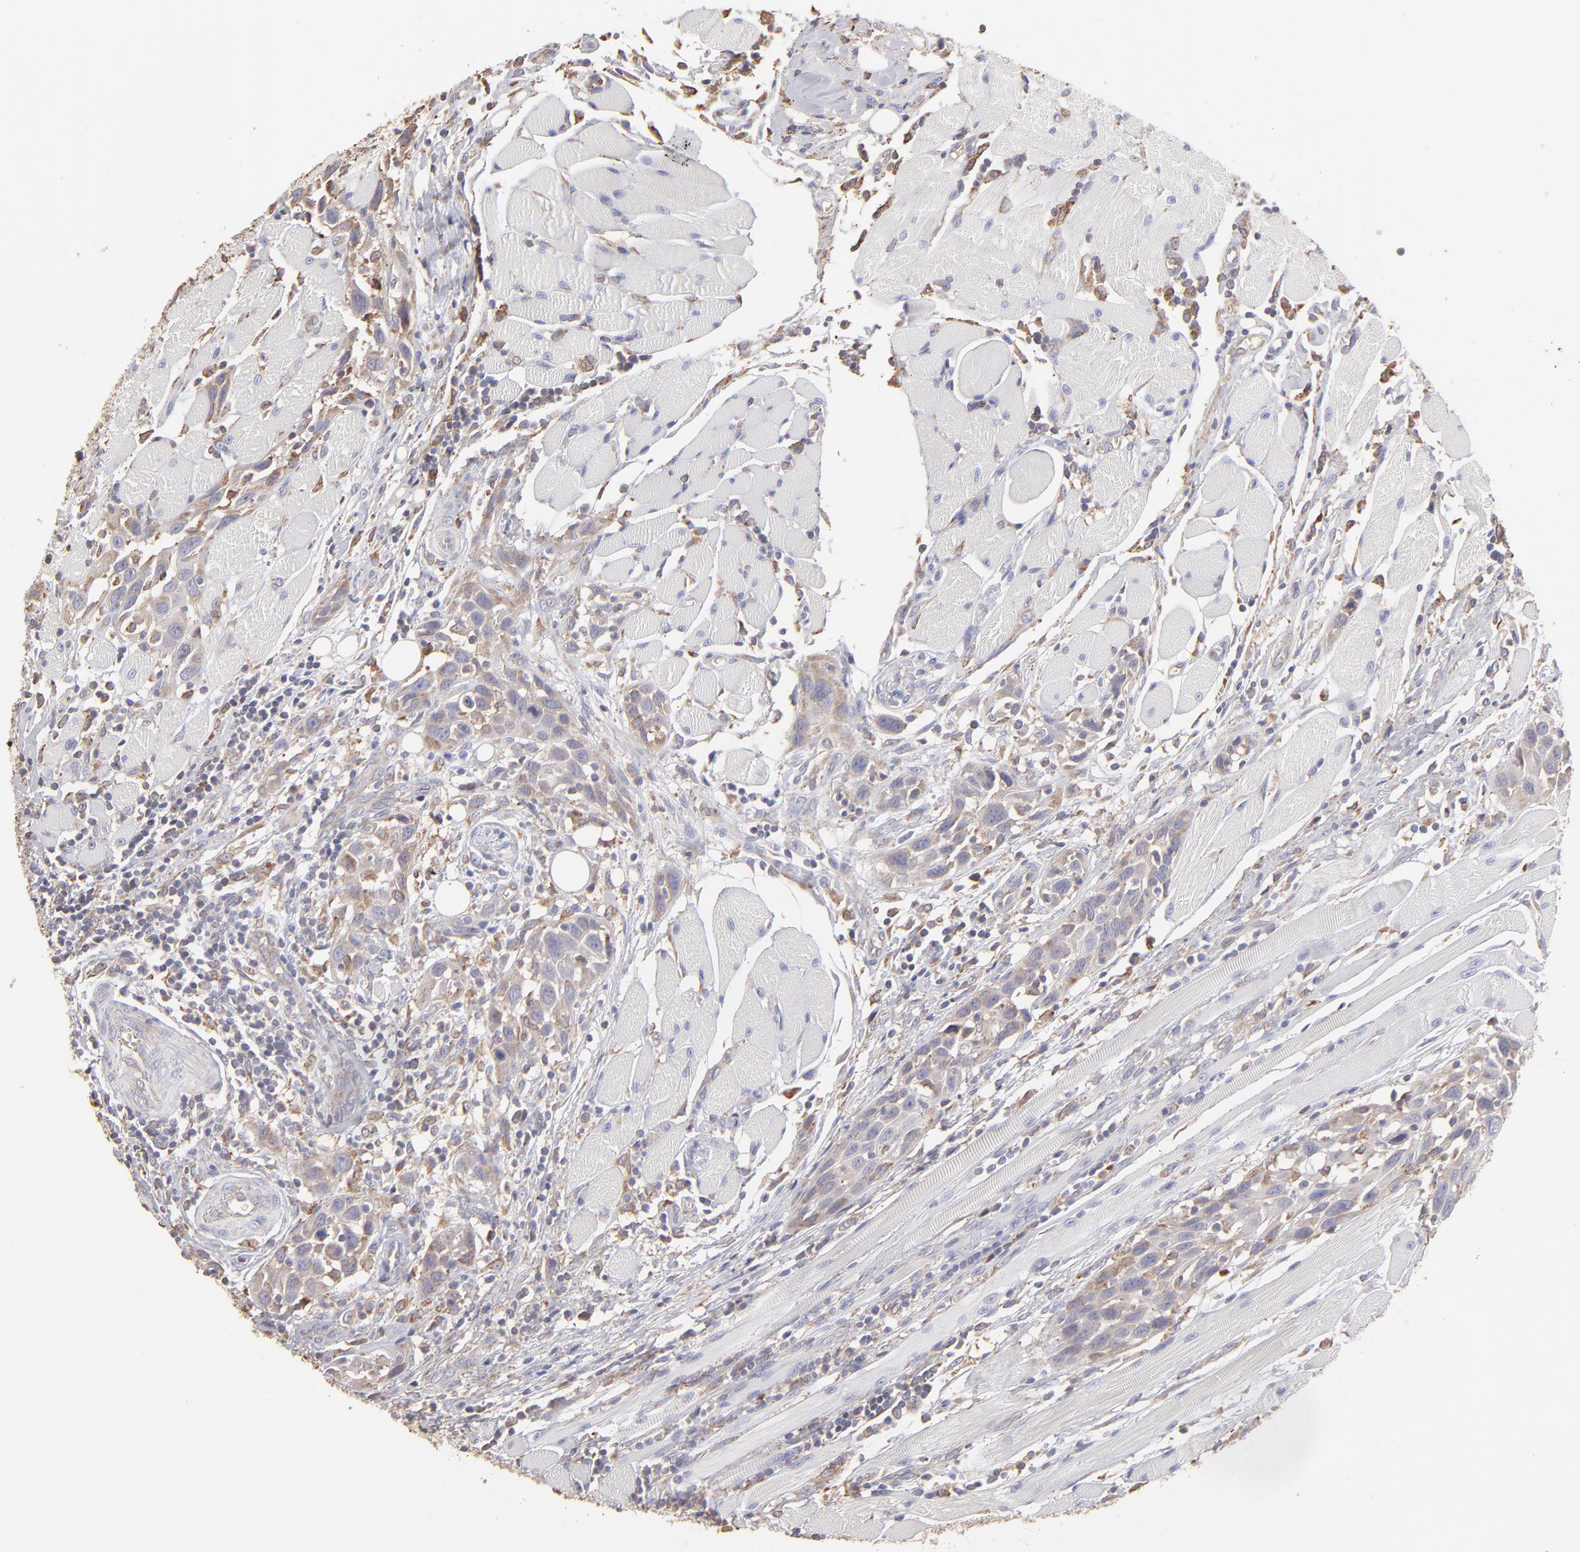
{"staining": {"intensity": "weak", "quantity": ">75%", "location": "cytoplasmic/membranous"}, "tissue": "head and neck cancer", "cell_type": "Tumor cells", "image_type": "cancer", "snomed": [{"axis": "morphology", "description": "Squamous cell carcinoma, NOS"}, {"axis": "topography", "description": "Oral tissue"}, {"axis": "topography", "description": "Head-Neck"}], "caption": "Human head and neck cancer (squamous cell carcinoma) stained with a protein marker reveals weak staining in tumor cells.", "gene": "CALR", "patient": {"sex": "female", "age": 50}}